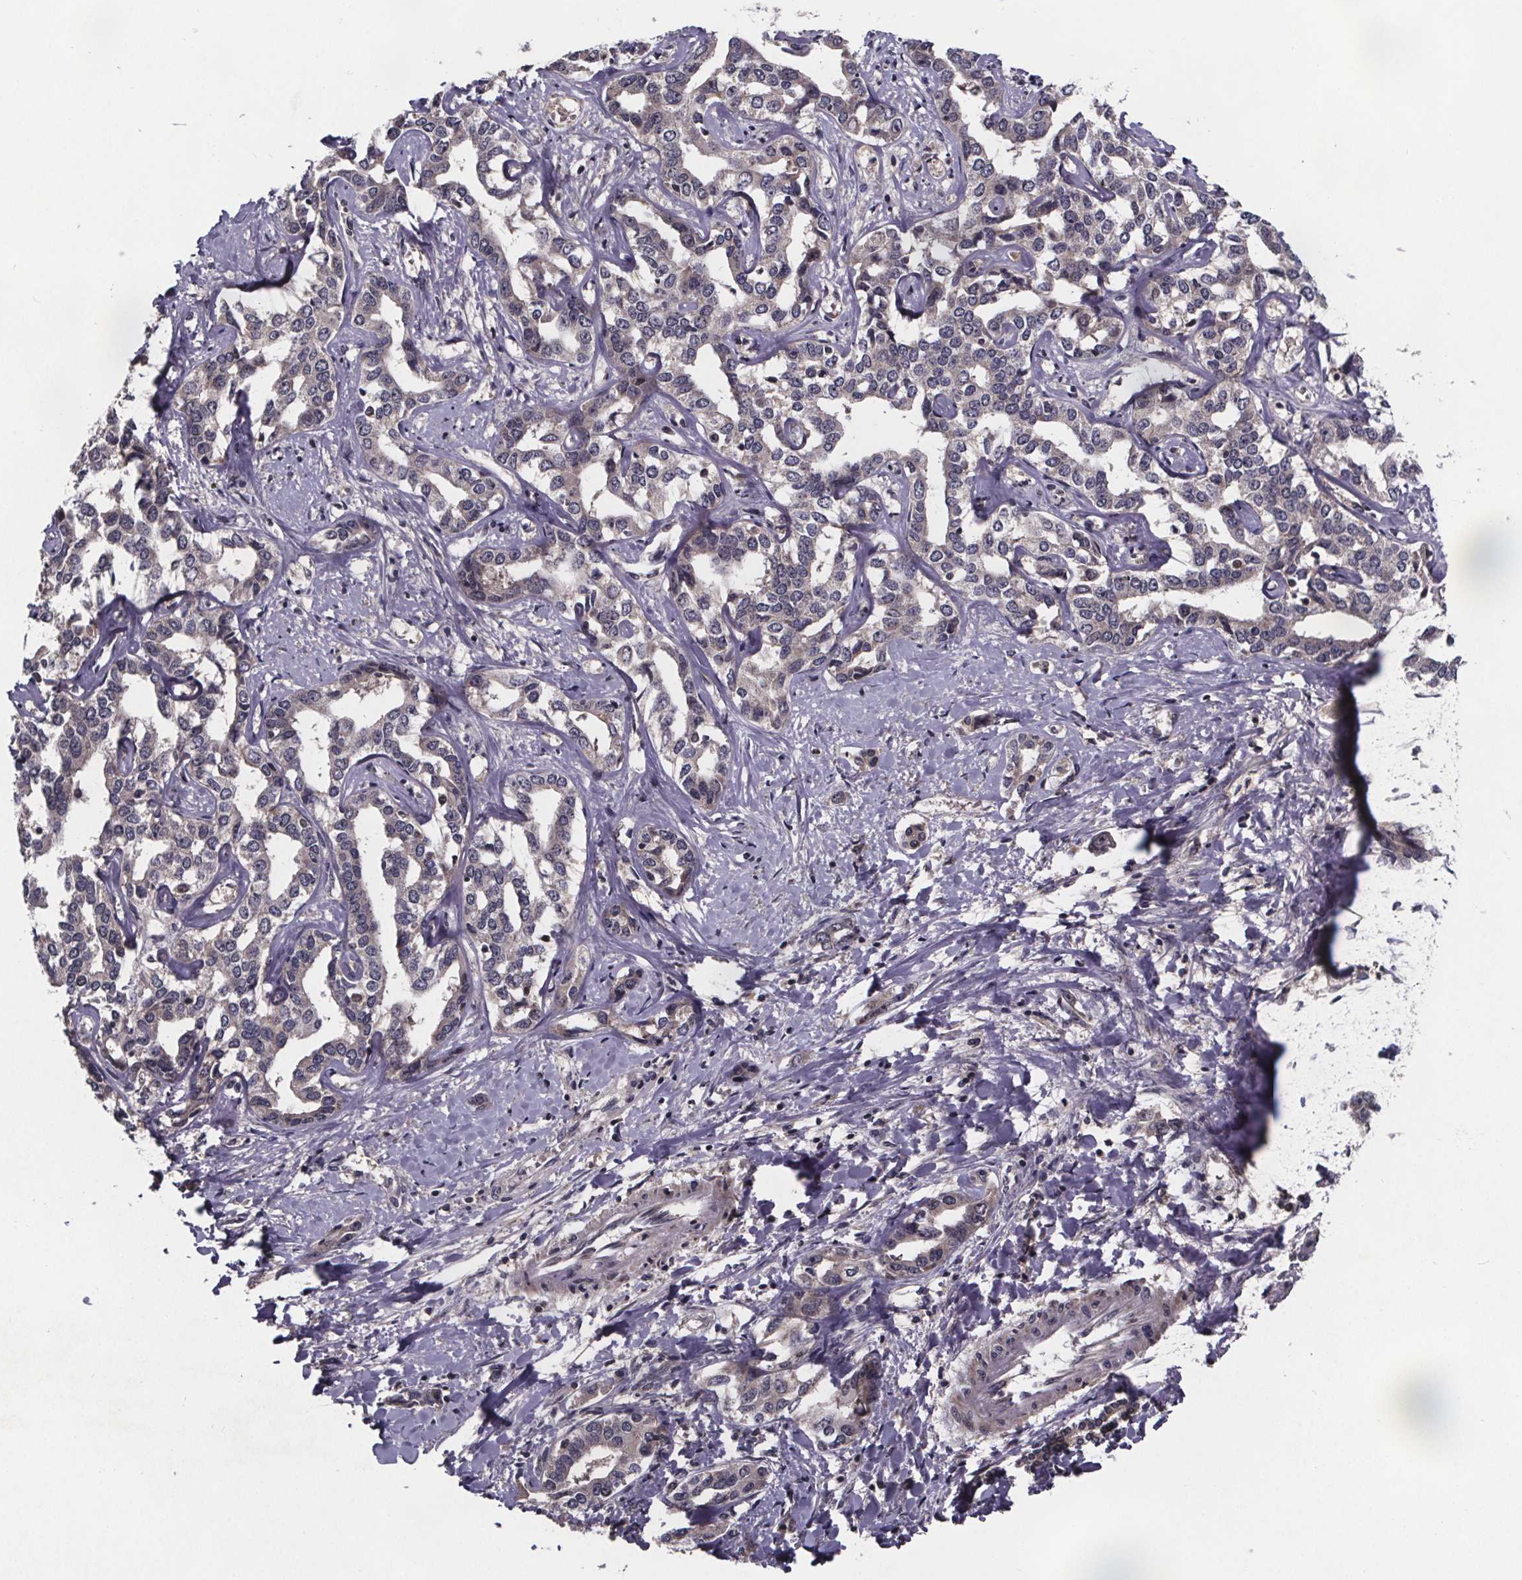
{"staining": {"intensity": "negative", "quantity": "none", "location": "none"}, "tissue": "liver cancer", "cell_type": "Tumor cells", "image_type": "cancer", "snomed": [{"axis": "morphology", "description": "Cholangiocarcinoma"}, {"axis": "topography", "description": "Liver"}], "caption": "The image exhibits no significant expression in tumor cells of liver cholangiocarcinoma.", "gene": "FN3KRP", "patient": {"sex": "male", "age": 59}}